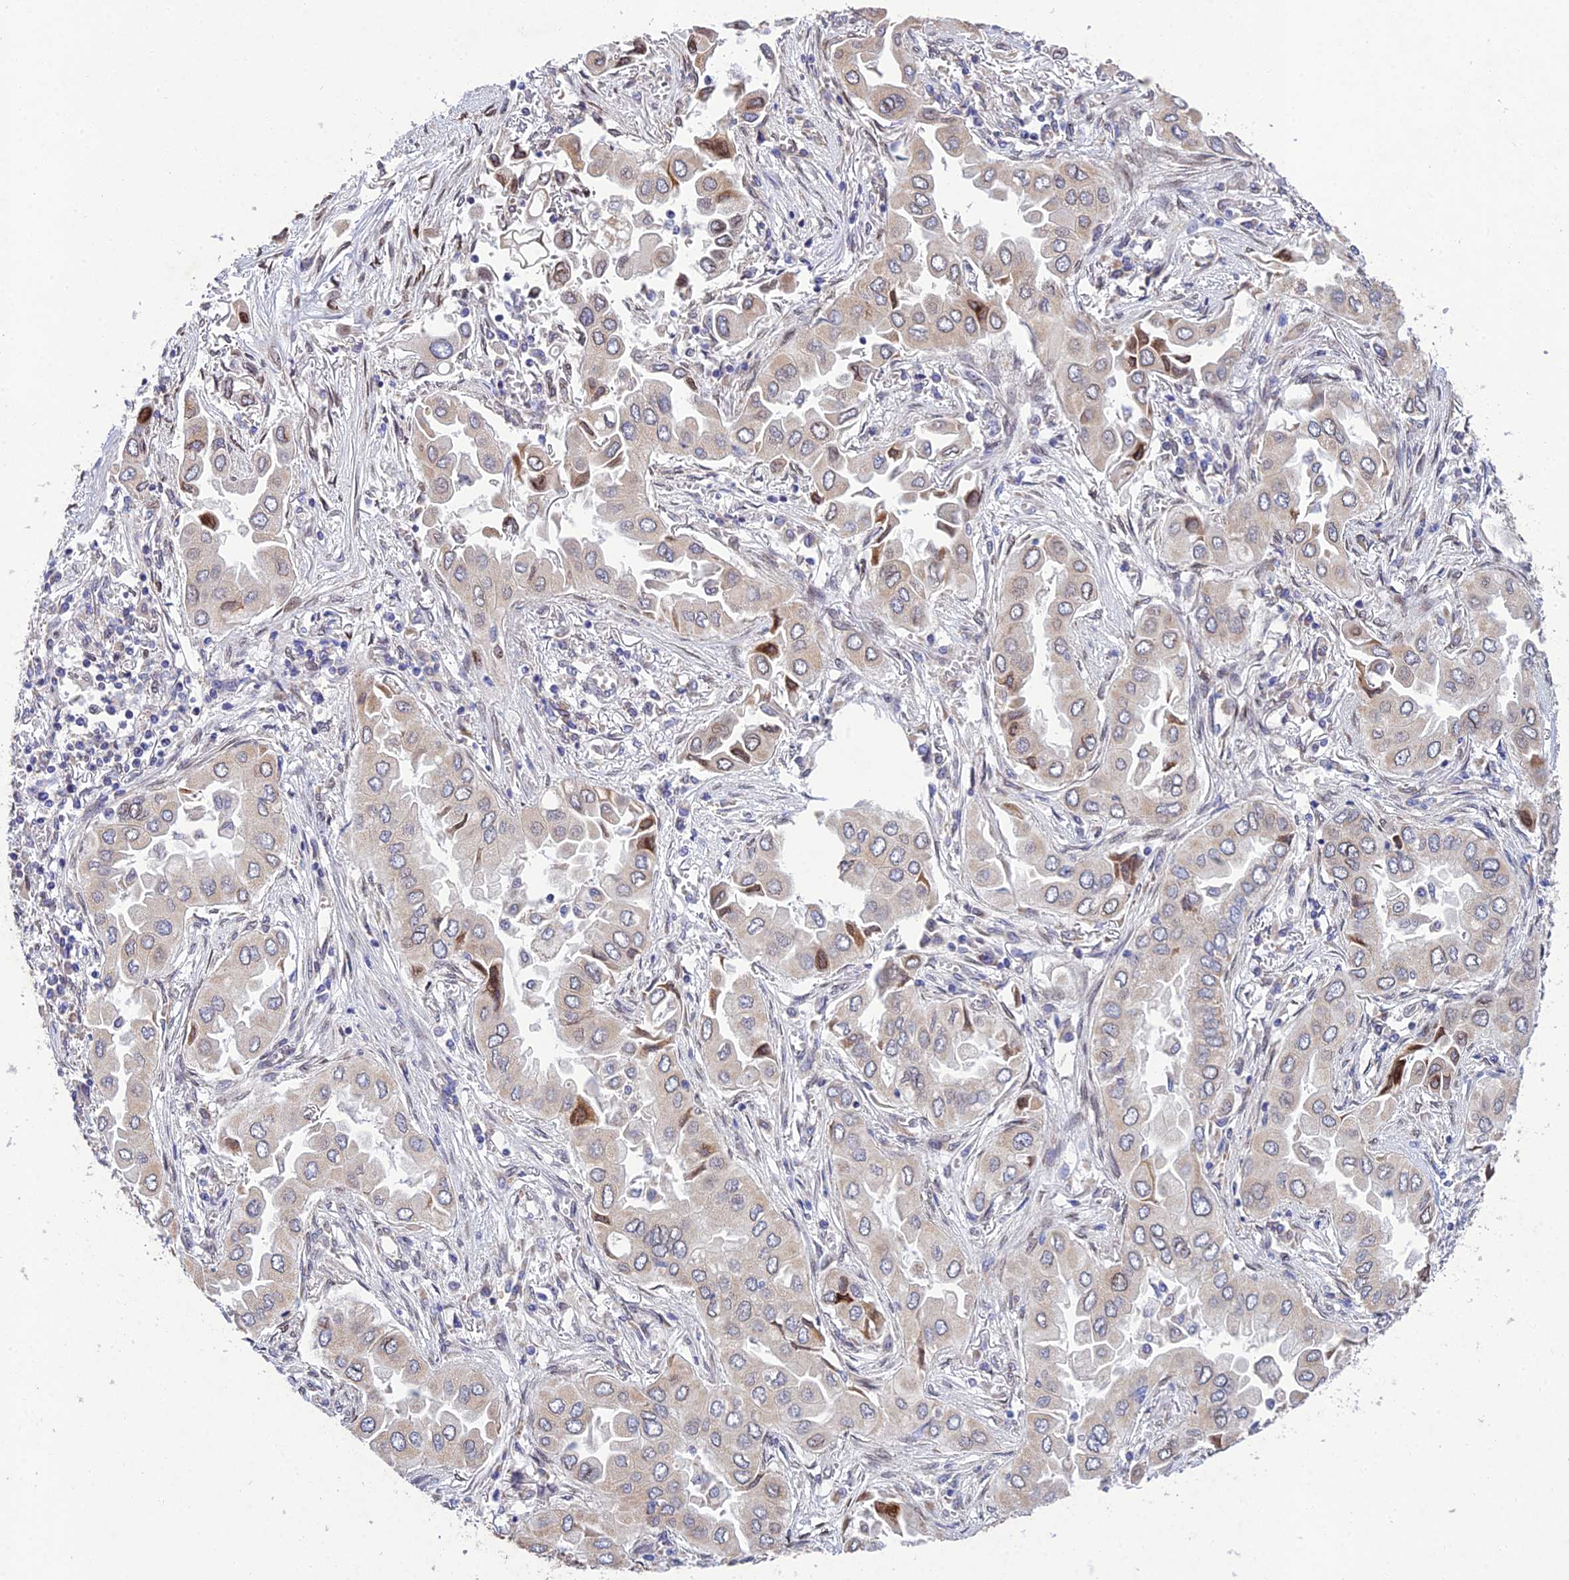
{"staining": {"intensity": "moderate", "quantity": "<25%", "location": "cytoplasmic/membranous"}, "tissue": "lung cancer", "cell_type": "Tumor cells", "image_type": "cancer", "snomed": [{"axis": "morphology", "description": "Adenocarcinoma, NOS"}, {"axis": "topography", "description": "Lung"}], "caption": "Approximately <25% of tumor cells in lung cancer (adenocarcinoma) exhibit moderate cytoplasmic/membranous protein staining as visualized by brown immunohistochemical staining.", "gene": "MGAT2", "patient": {"sex": "female", "age": 76}}